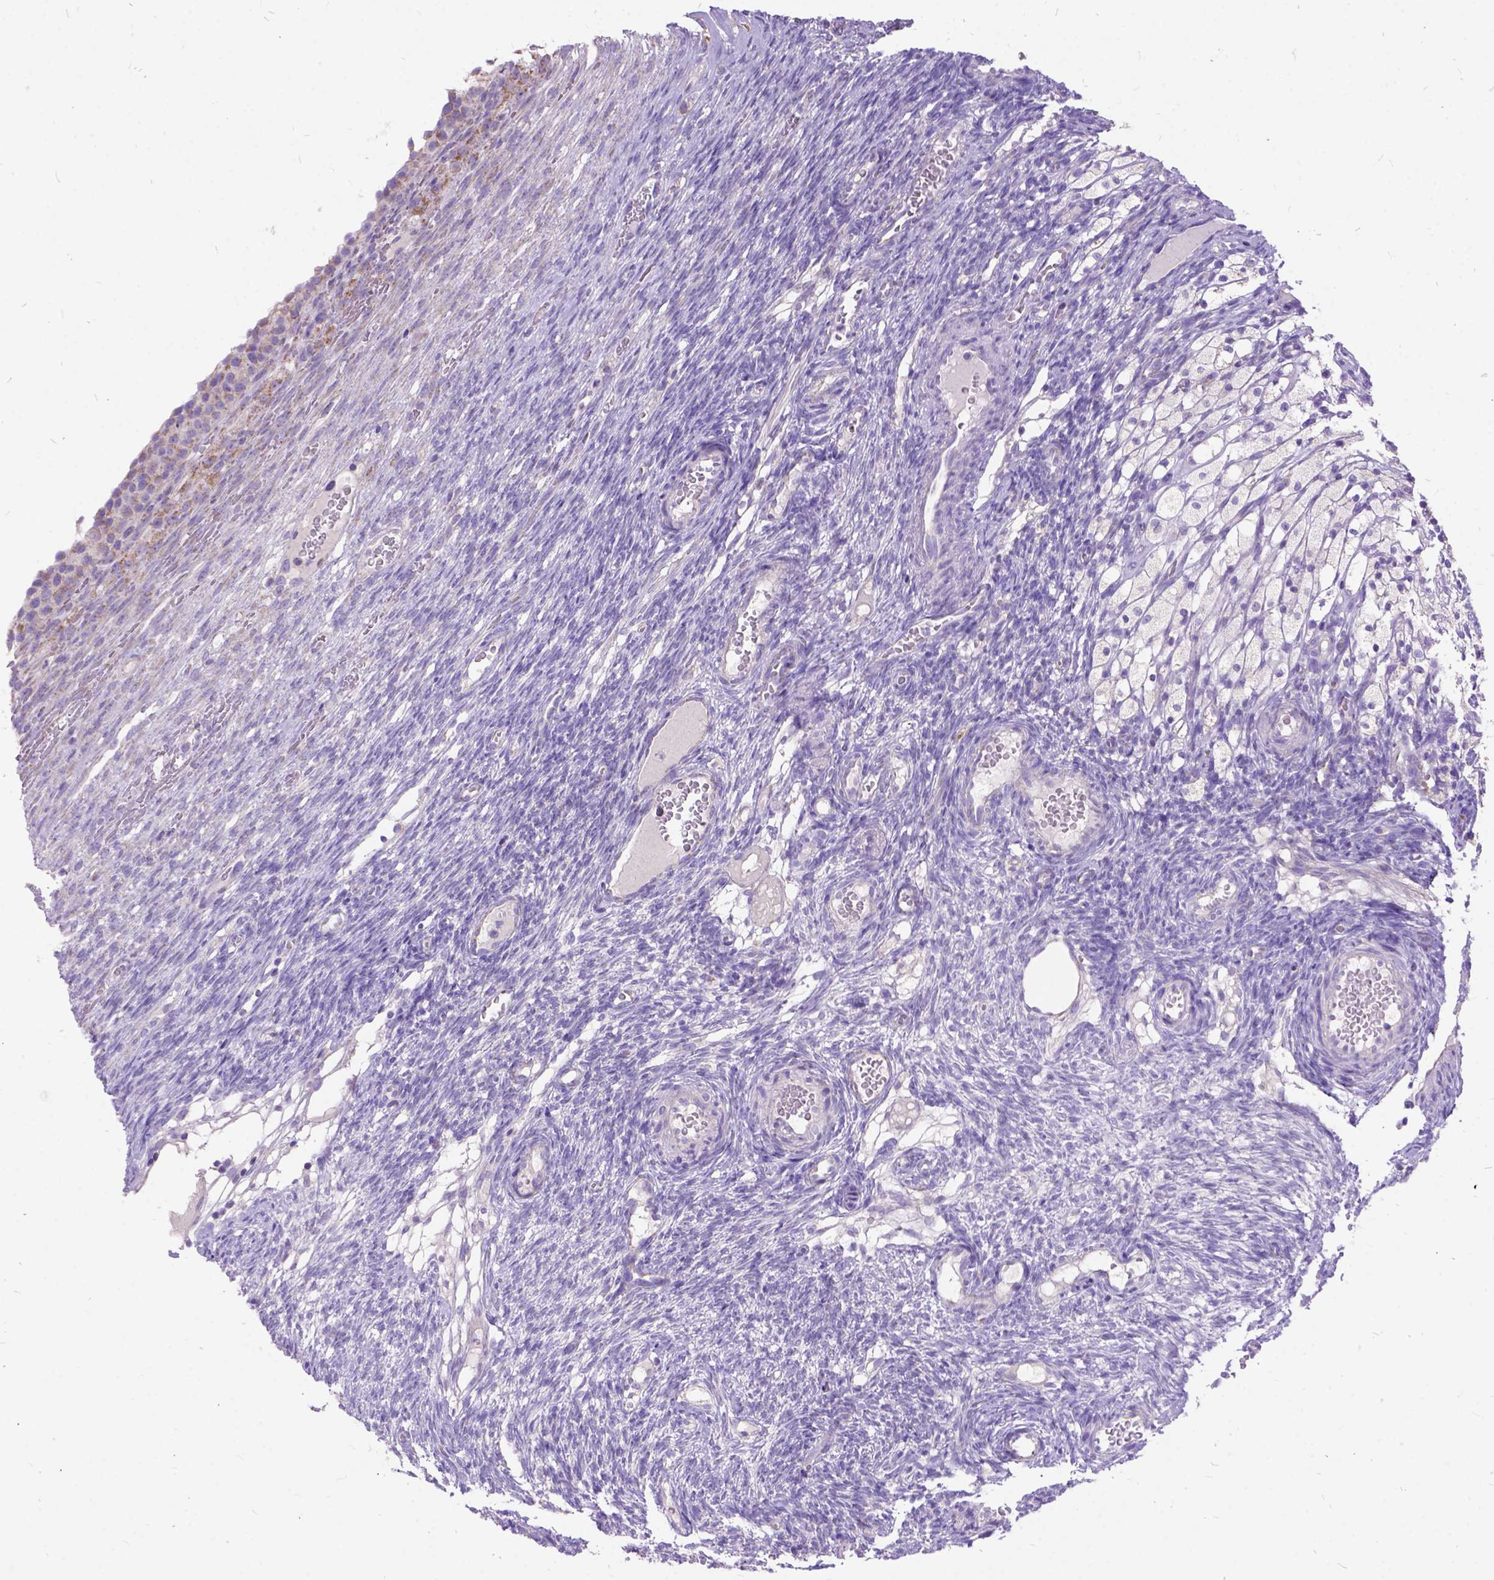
{"staining": {"intensity": "negative", "quantity": "none", "location": "none"}, "tissue": "ovary", "cell_type": "Follicle cells", "image_type": "normal", "snomed": [{"axis": "morphology", "description": "Normal tissue, NOS"}, {"axis": "topography", "description": "Ovary"}], "caption": "Histopathology image shows no significant protein staining in follicle cells of unremarkable ovary. (DAB immunohistochemistry (IHC), high magnification).", "gene": "CTAG2", "patient": {"sex": "female", "age": 34}}